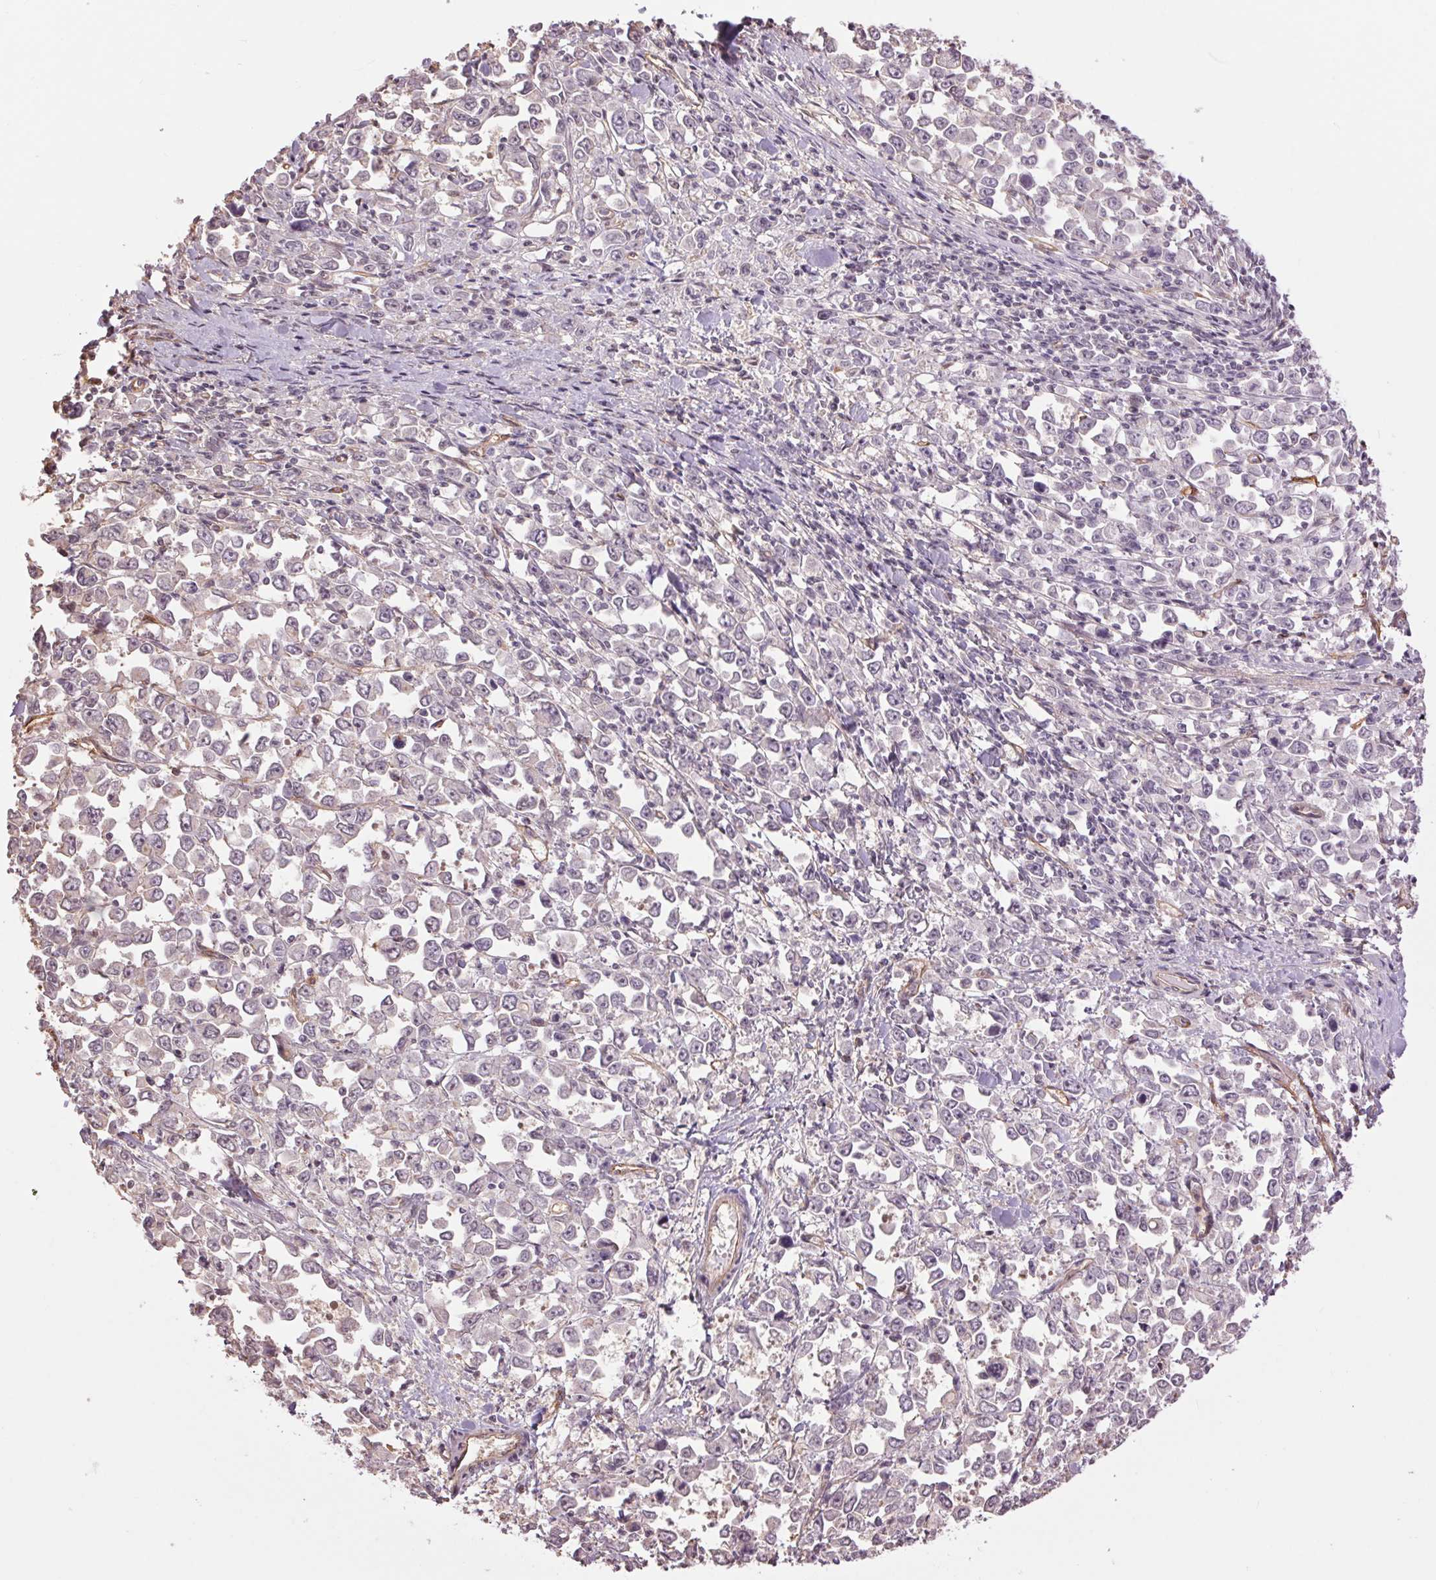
{"staining": {"intensity": "negative", "quantity": "none", "location": "none"}, "tissue": "stomach cancer", "cell_type": "Tumor cells", "image_type": "cancer", "snomed": [{"axis": "morphology", "description": "Adenocarcinoma, NOS"}, {"axis": "topography", "description": "Stomach, upper"}], "caption": "Immunohistochemistry micrograph of human stomach adenocarcinoma stained for a protein (brown), which reveals no staining in tumor cells.", "gene": "PALM", "patient": {"sex": "male", "age": 70}}